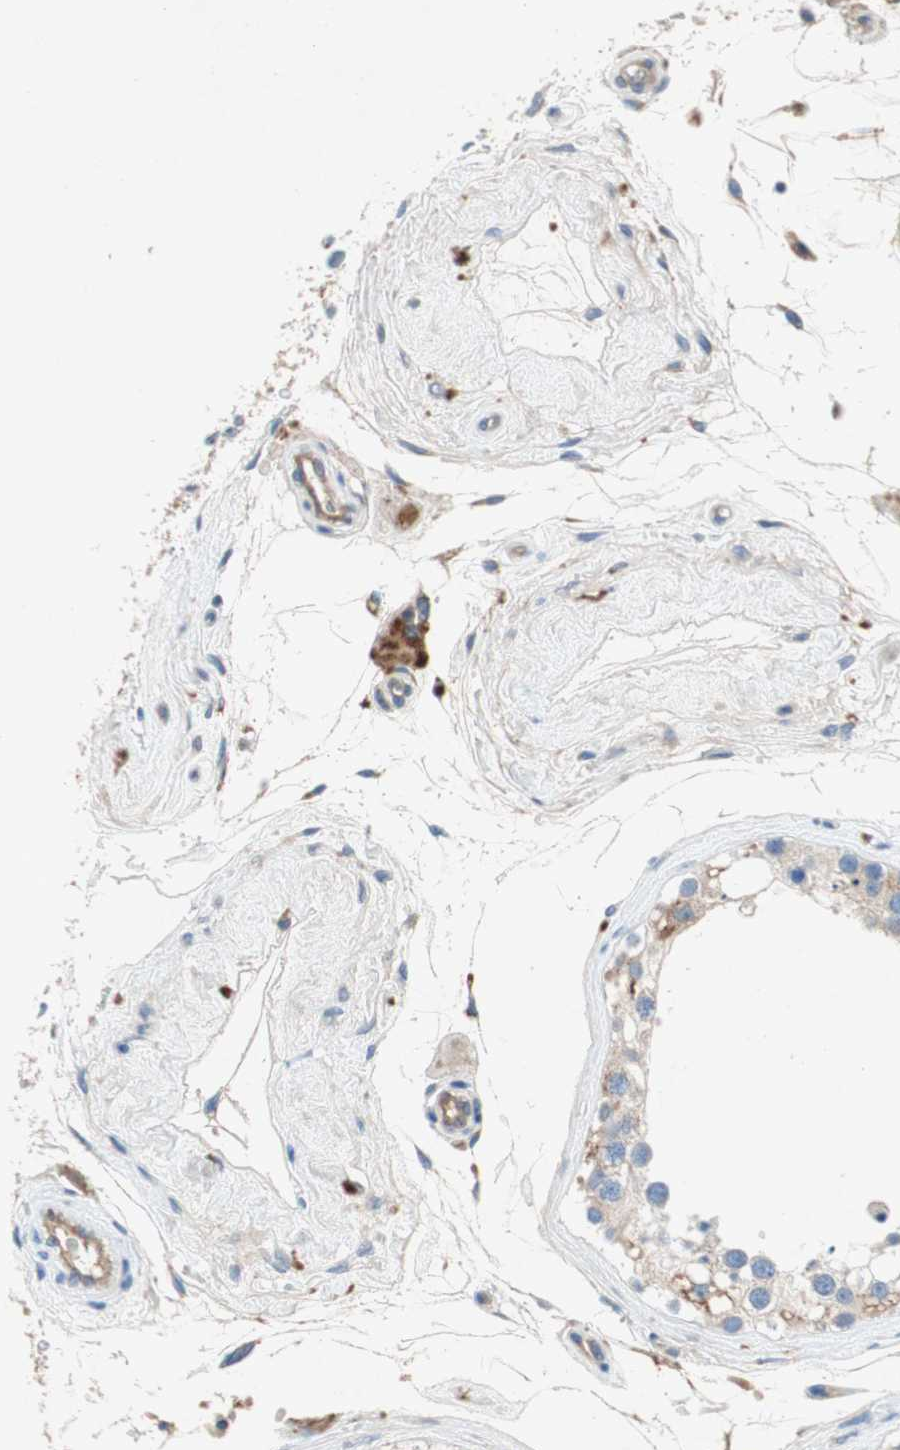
{"staining": {"intensity": "weak", "quantity": "<25%", "location": "cytoplasmic/membranous"}, "tissue": "testis", "cell_type": "Cells in seminiferous ducts", "image_type": "normal", "snomed": [{"axis": "morphology", "description": "Normal tissue, NOS"}, {"axis": "topography", "description": "Testis"}], "caption": "Testis stained for a protein using IHC shows no expression cells in seminiferous ducts.", "gene": "RELB", "patient": {"sex": "male", "age": 68}}